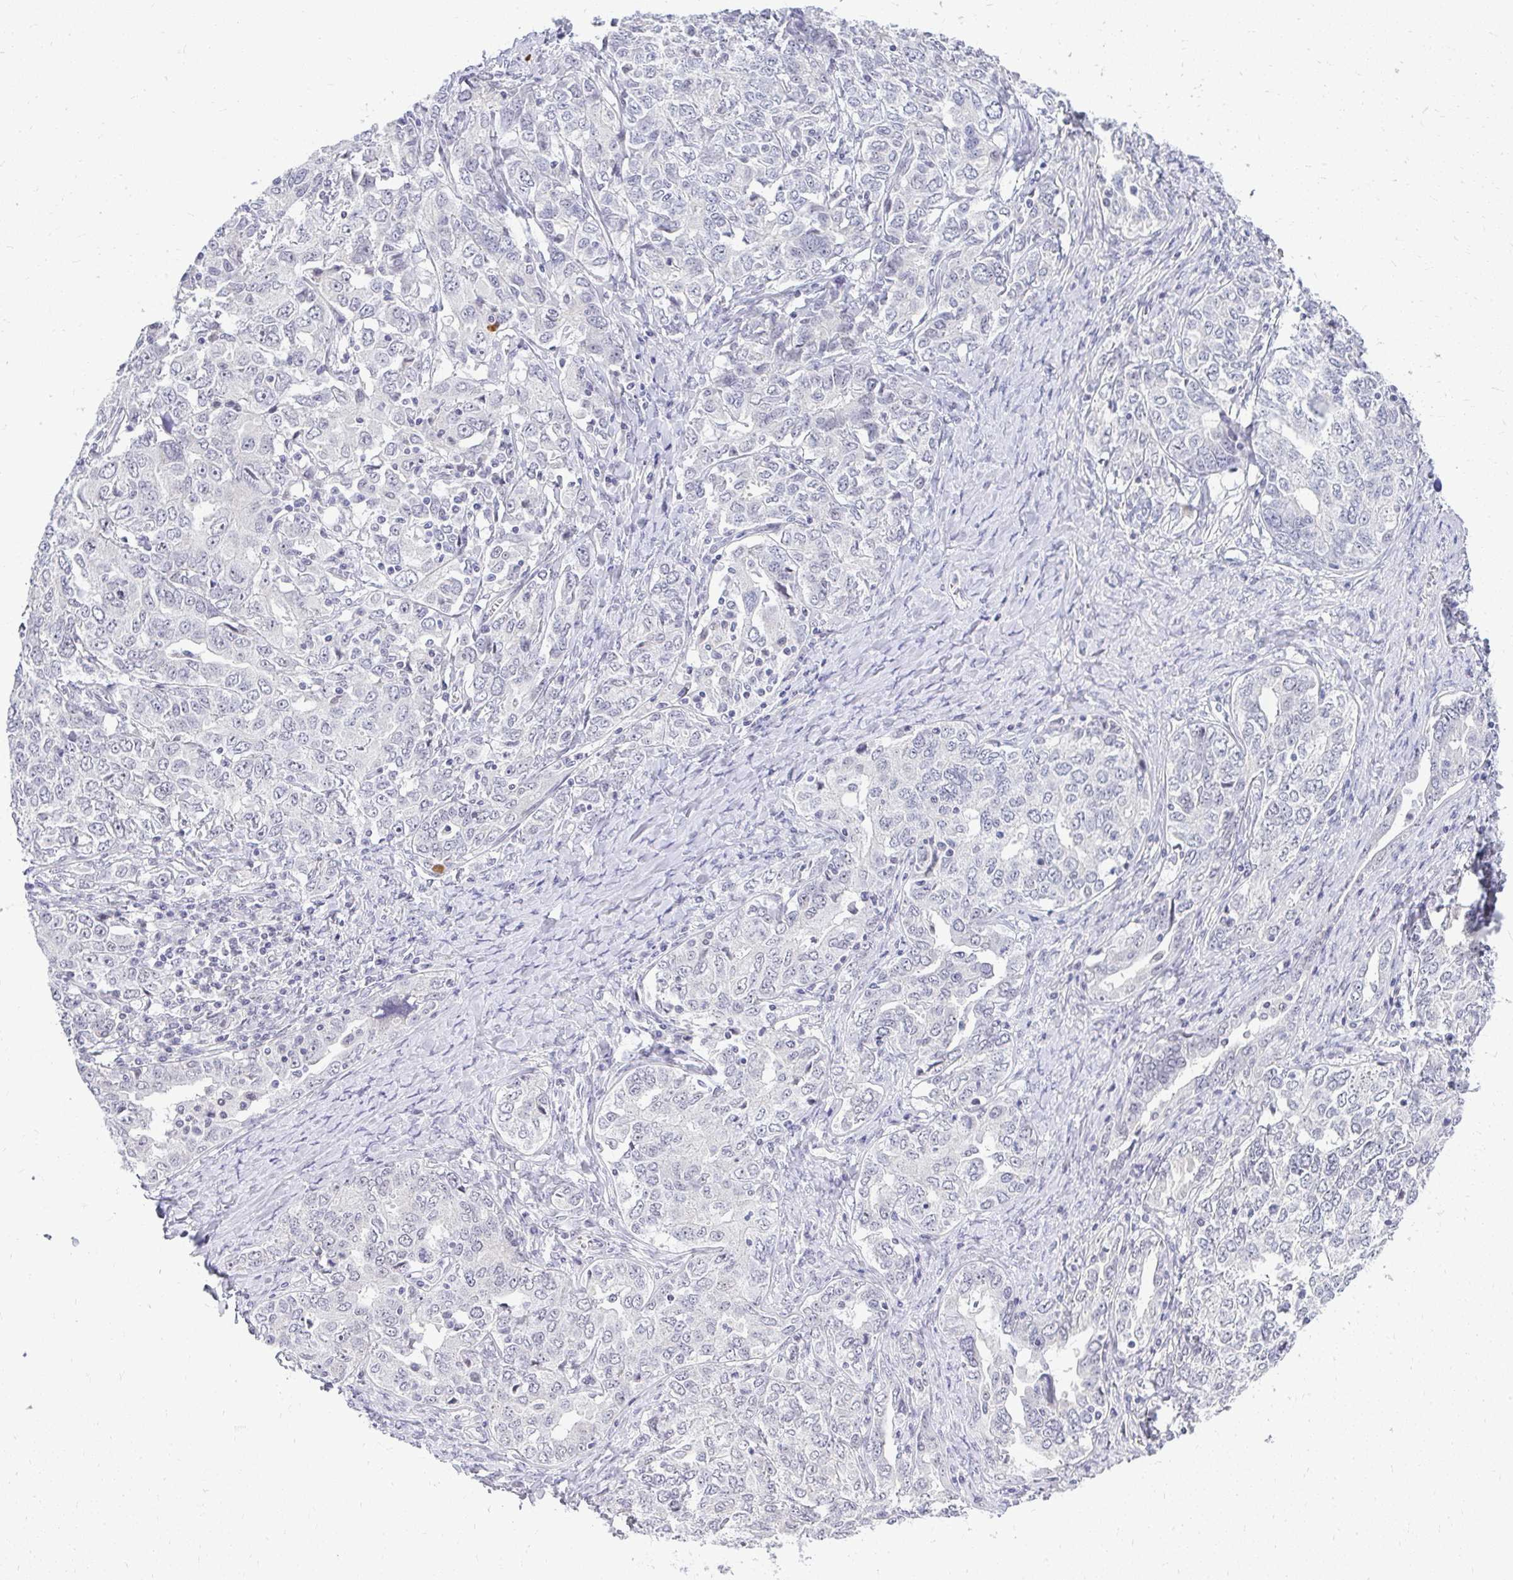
{"staining": {"intensity": "strong", "quantity": "<25%", "location": "cytoplasmic/membranous"}, "tissue": "ovarian cancer", "cell_type": "Tumor cells", "image_type": "cancer", "snomed": [{"axis": "morphology", "description": "Carcinoma, endometroid"}, {"axis": "topography", "description": "Ovary"}], "caption": "Ovarian cancer (endometroid carcinoma) was stained to show a protein in brown. There is medium levels of strong cytoplasmic/membranous staining in approximately <25% of tumor cells. The protein of interest is stained brown, and the nuclei are stained in blue (DAB (3,3'-diaminobenzidine) IHC with brightfield microscopy, high magnification).", "gene": "TEX33", "patient": {"sex": "female", "age": 62}}